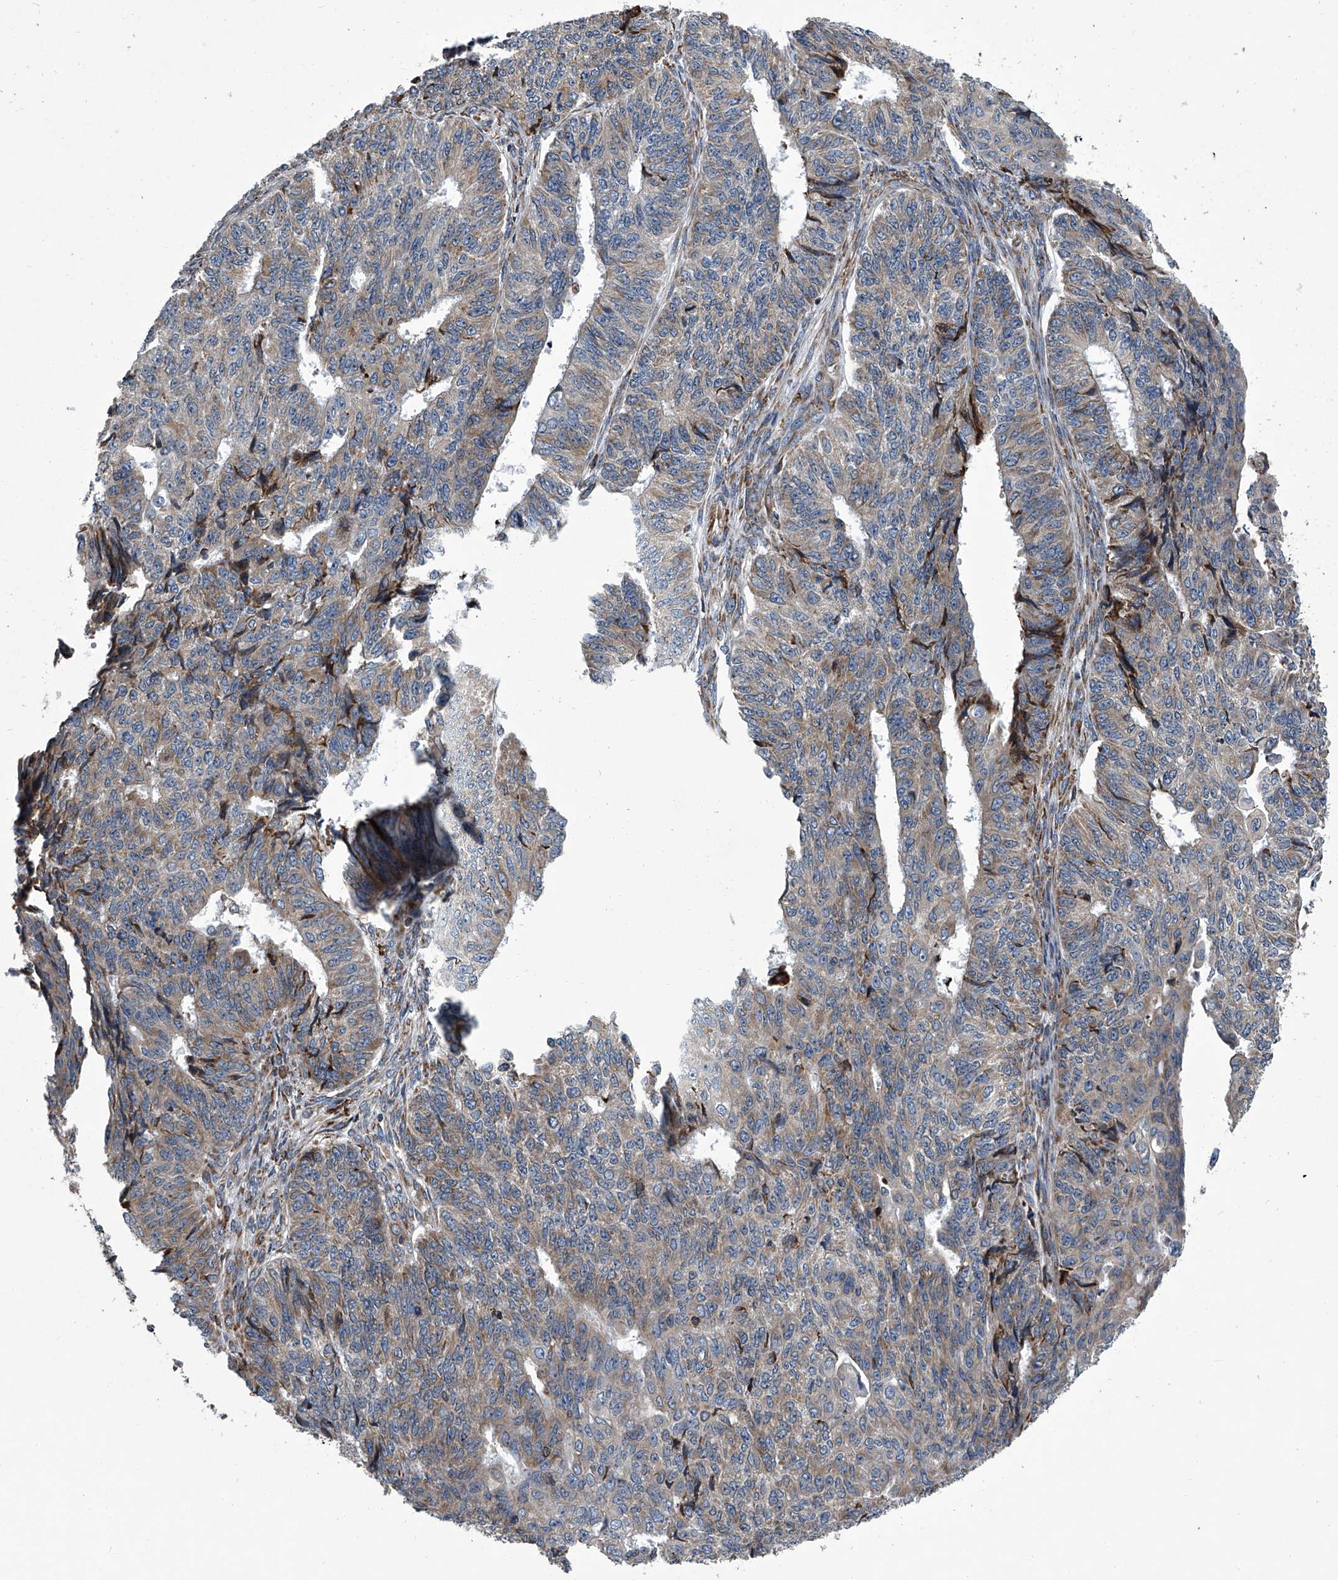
{"staining": {"intensity": "weak", "quantity": "25%-75%", "location": "cytoplasmic/membranous"}, "tissue": "endometrial cancer", "cell_type": "Tumor cells", "image_type": "cancer", "snomed": [{"axis": "morphology", "description": "Adenocarcinoma, NOS"}, {"axis": "topography", "description": "Endometrium"}], "caption": "IHC image of human endometrial adenocarcinoma stained for a protein (brown), which demonstrates low levels of weak cytoplasmic/membranous expression in approximately 25%-75% of tumor cells.", "gene": "TMEM63C", "patient": {"sex": "female", "age": 32}}